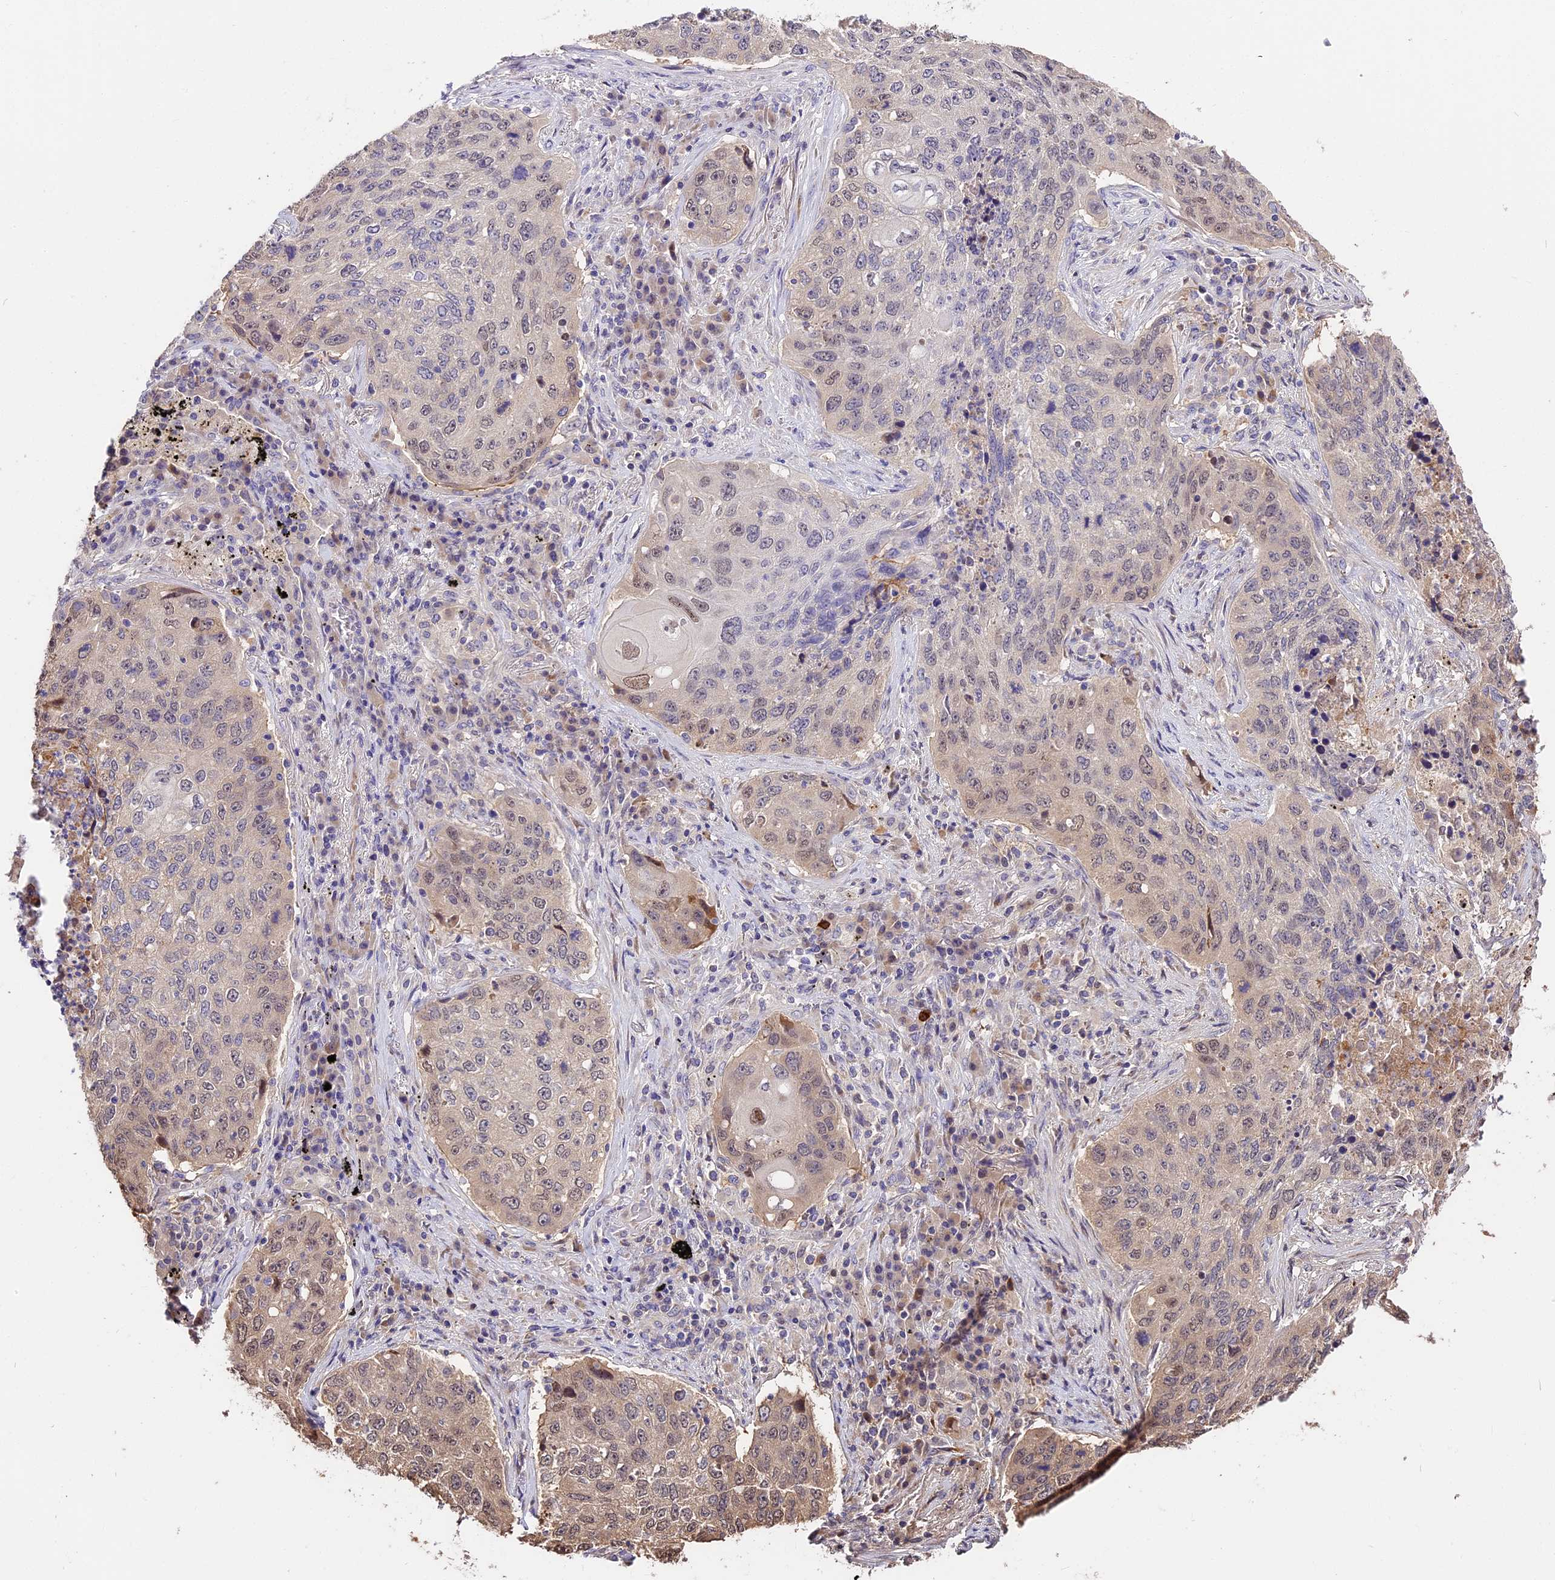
{"staining": {"intensity": "weak", "quantity": "25%-75%", "location": "cytoplasmic/membranous,nuclear"}, "tissue": "lung cancer", "cell_type": "Tumor cells", "image_type": "cancer", "snomed": [{"axis": "morphology", "description": "Squamous cell carcinoma, NOS"}, {"axis": "topography", "description": "Lung"}], "caption": "Immunohistochemical staining of human lung squamous cell carcinoma displays low levels of weak cytoplasmic/membranous and nuclear protein positivity in approximately 25%-75% of tumor cells.", "gene": "BSCL2", "patient": {"sex": "female", "age": 63}}